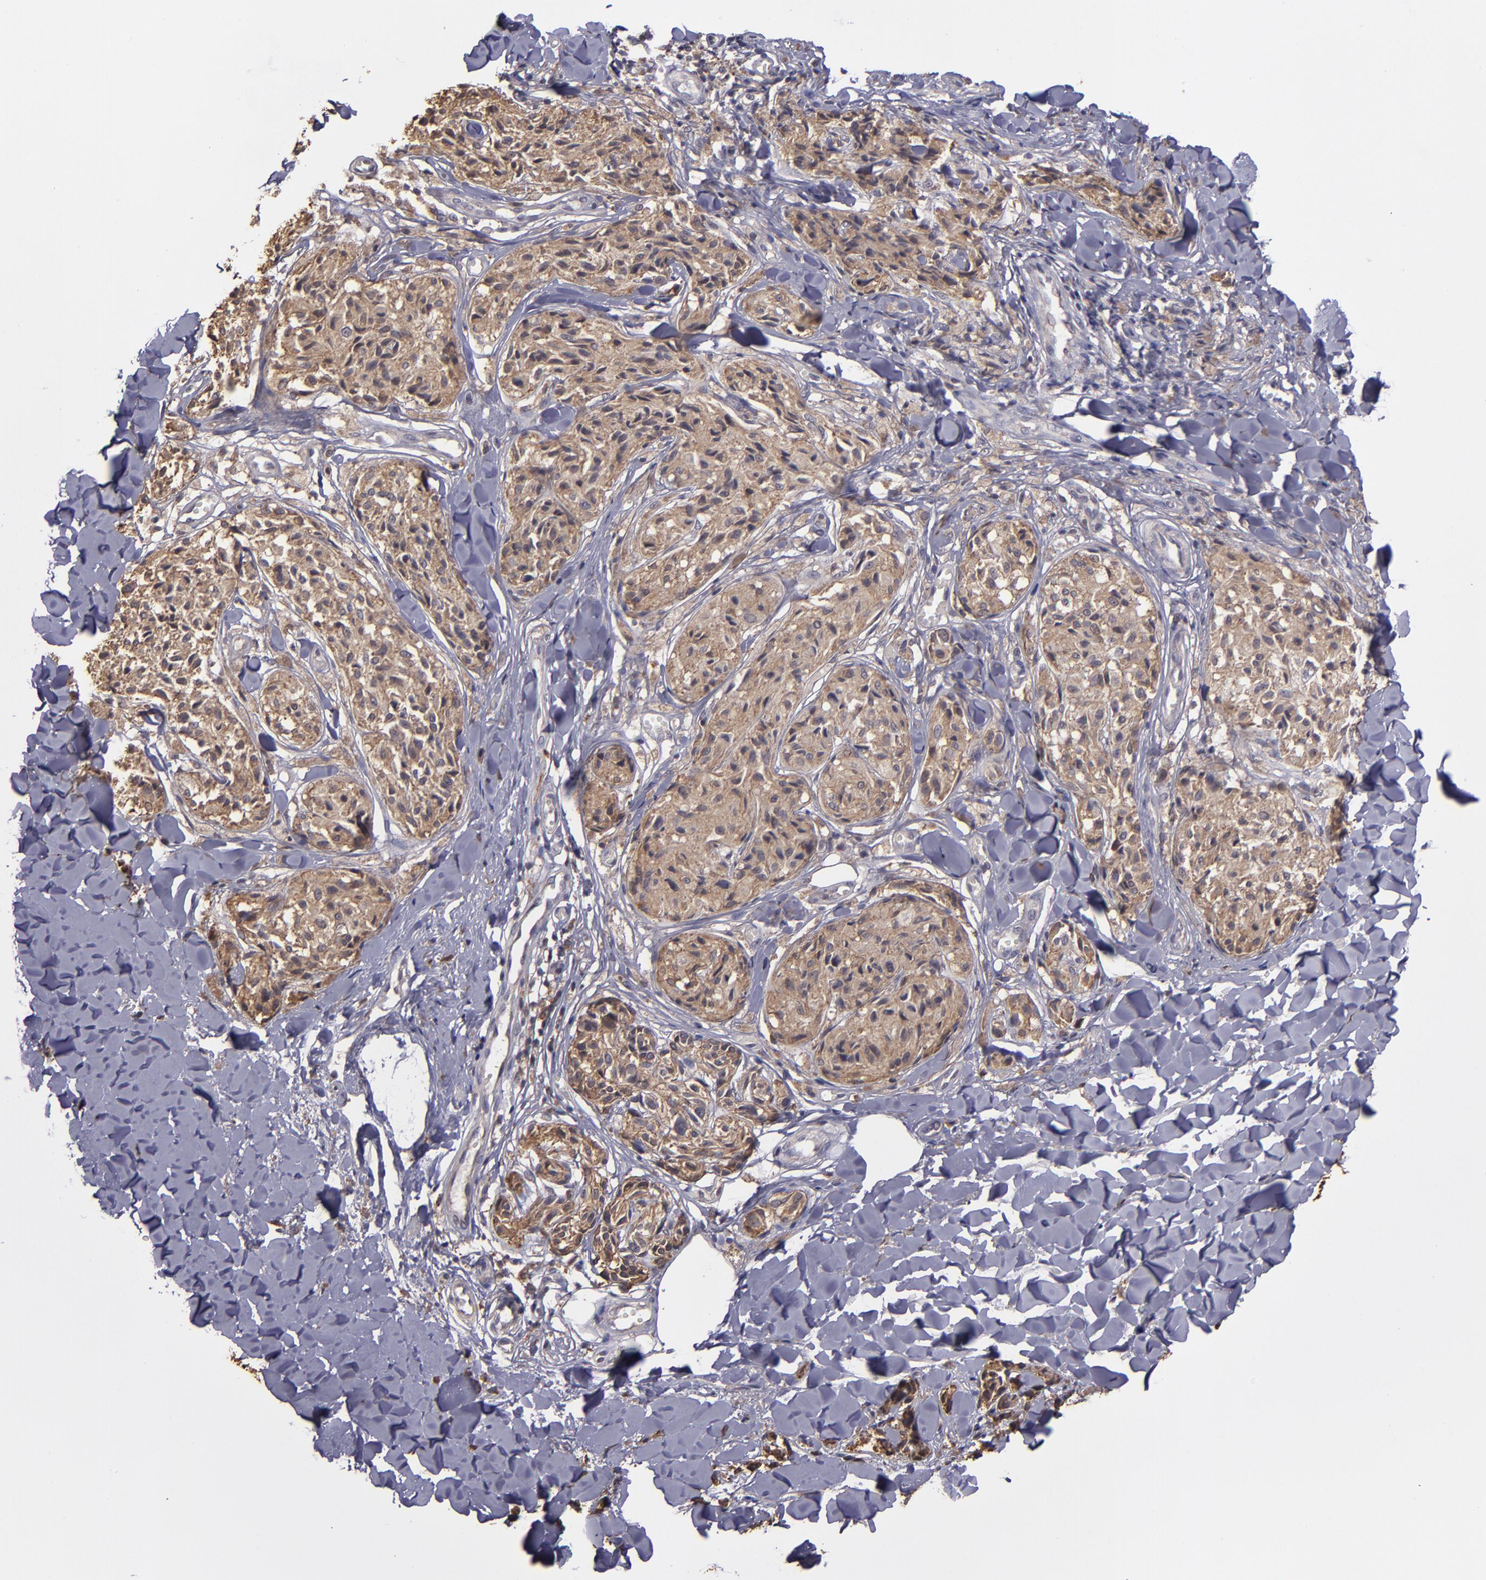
{"staining": {"intensity": "moderate", "quantity": ">75%", "location": "cytoplasmic/membranous"}, "tissue": "melanoma", "cell_type": "Tumor cells", "image_type": "cancer", "snomed": [{"axis": "morphology", "description": "Malignant melanoma, Metastatic site"}, {"axis": "topography", "description": "Skin"}], "caption": "This image reveals melanoma stained with IHC to label a protein in brown. The cytoplasmic/membranous of tumor cells show moderate positivity for the protein. Nuclei are counter-stained blue.", "gene": "SIPA1L1", "patient": {"sex": "female", "age": 66}}